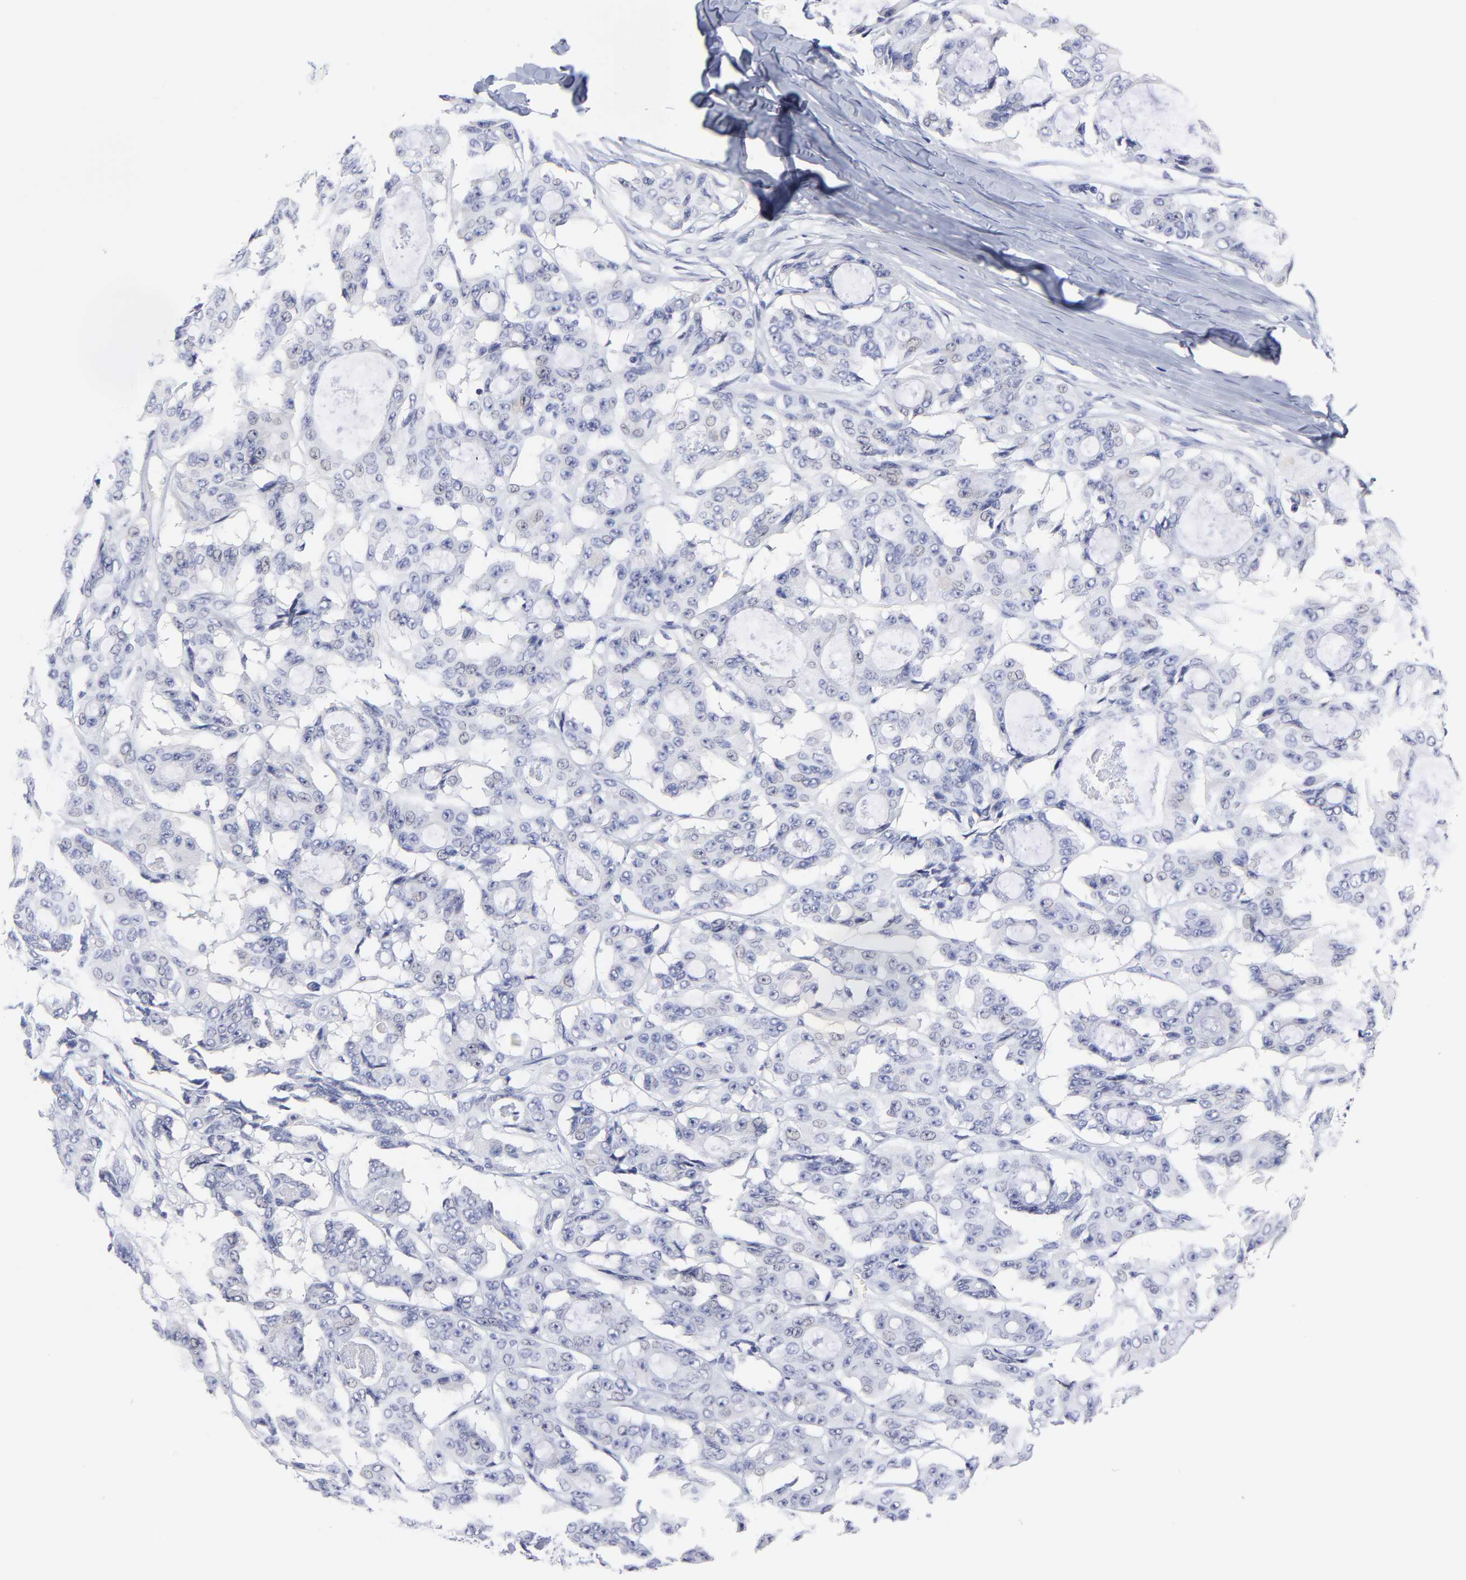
{"staining": {"intensity": "negative", "quantity": "none", "location": "none"}, "tissue": "ovarian cancer", "cell_type": "Tumor cells", "image_type": "cancer", "snomed": [{"axis": "morphology", "description": "Carcinoma, endometroid"}, {"axis": "topography", "description": "Ovary"}], "caption": "This histopathology image is of endometroid carcinoma (ovarian) stained with immunohistochemistry (IHC) to label a protein in brown with the nuclei are counter-stained blue. There is no staining in tumor cells. The staining was performed using DAB (3,3'-diaminobenzidine) to visualize the protein expression in brown, while the nuclei were stained in blue with hematoxylin (Magnification: 20x).", "gene": "DUSP9", "patient": {"sex": "female", "age": 61}}